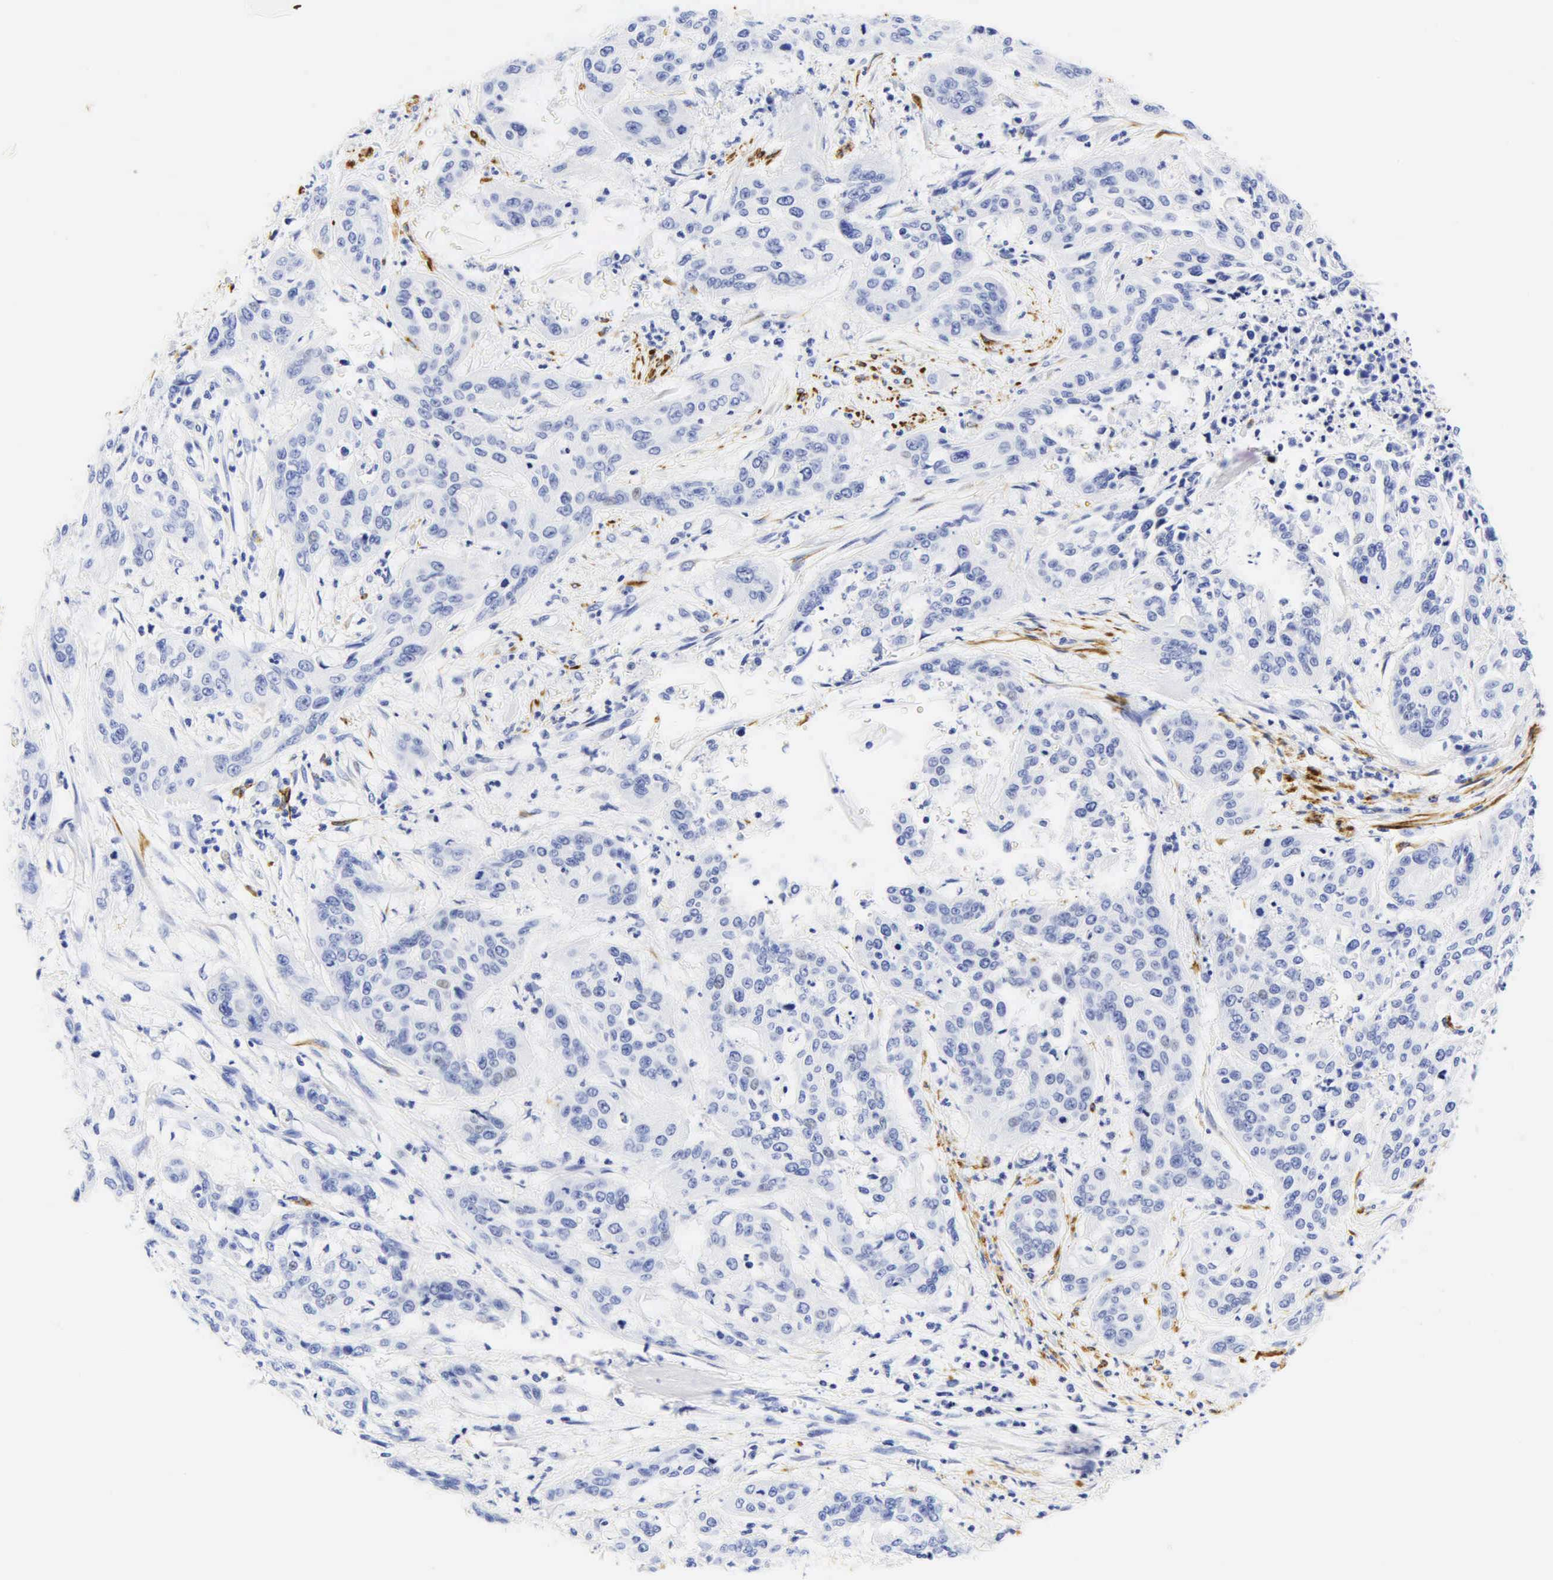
{"staining": {"intensity": "negative", "quantity": "none", "location": "none"}, "tissue": "cervical cancer", "cell_type": "Tumor cells", "image_type": "cancer", "snomed": [{"axis": "morphology", "description": "Squamous cell carcinoma, NOS"}, {"axis": "topography", "description": "Cervix"}], "caption": "Tumor cells are negative for protein expression in human cervical squamous cell carcinoma. (DAB IHC, high magnification).", "gene": "DES", "patient": {"sex": "female", "age": 41}}